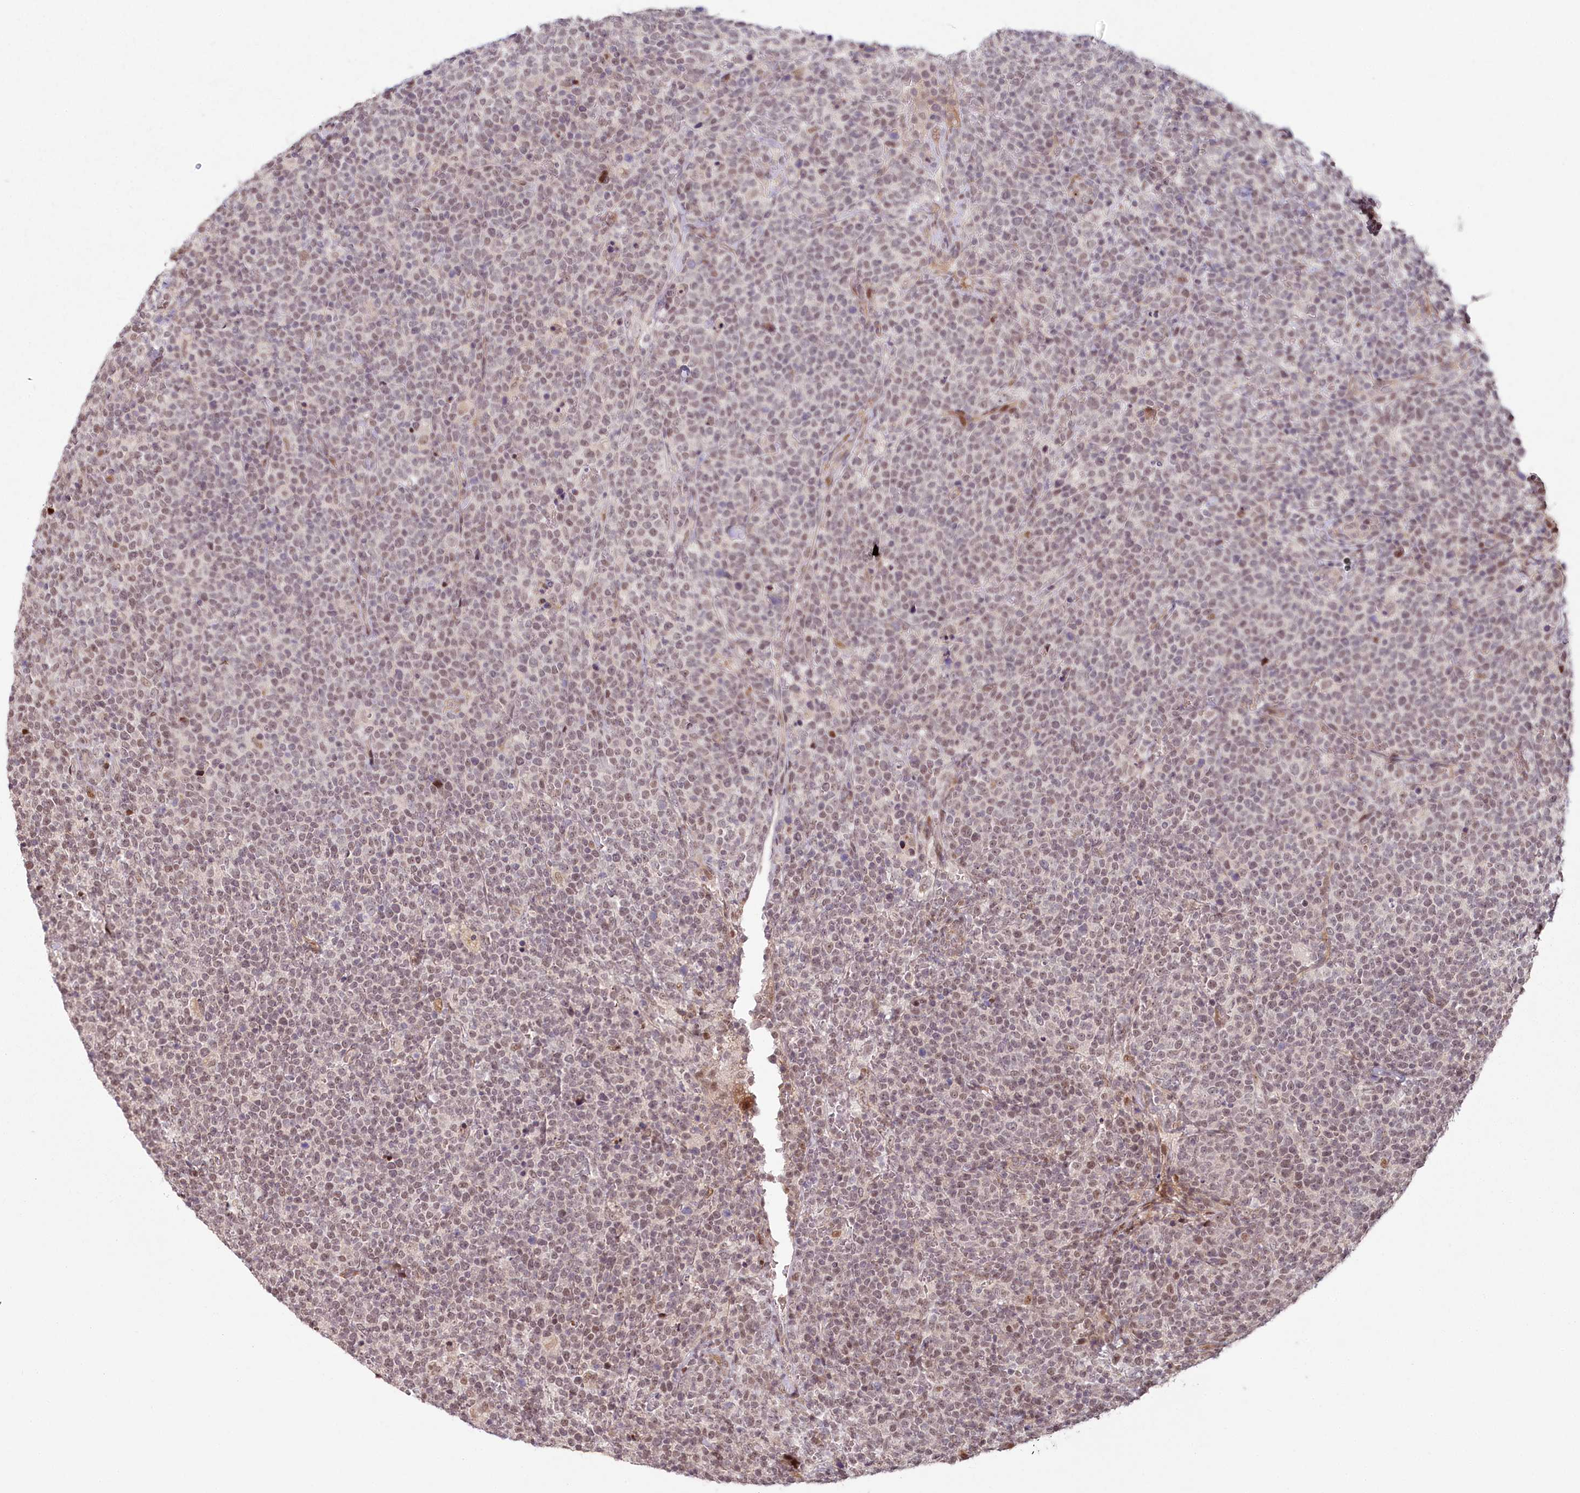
{"staining": {"intensity": "weak", "quantity": "25%-75%", "location": "nuclear"}, "tissue": "lymphoma", "cell_type": "Tumor cells", "image_type": "cancer", "snomed": [{"axis": "morphology", "description": "Malignant lymphoma, non-Hodgkin's type, High grade"}, {"axis": "topography", "description": "Lymph node"}], "caption": "Immunohistochemical staining of lymphoma reveals weak nuclear protein expression in about 25%-75% of tumor cells.", "gene": "FAM204A", "patient": {"sex": "male", "age": 61}}